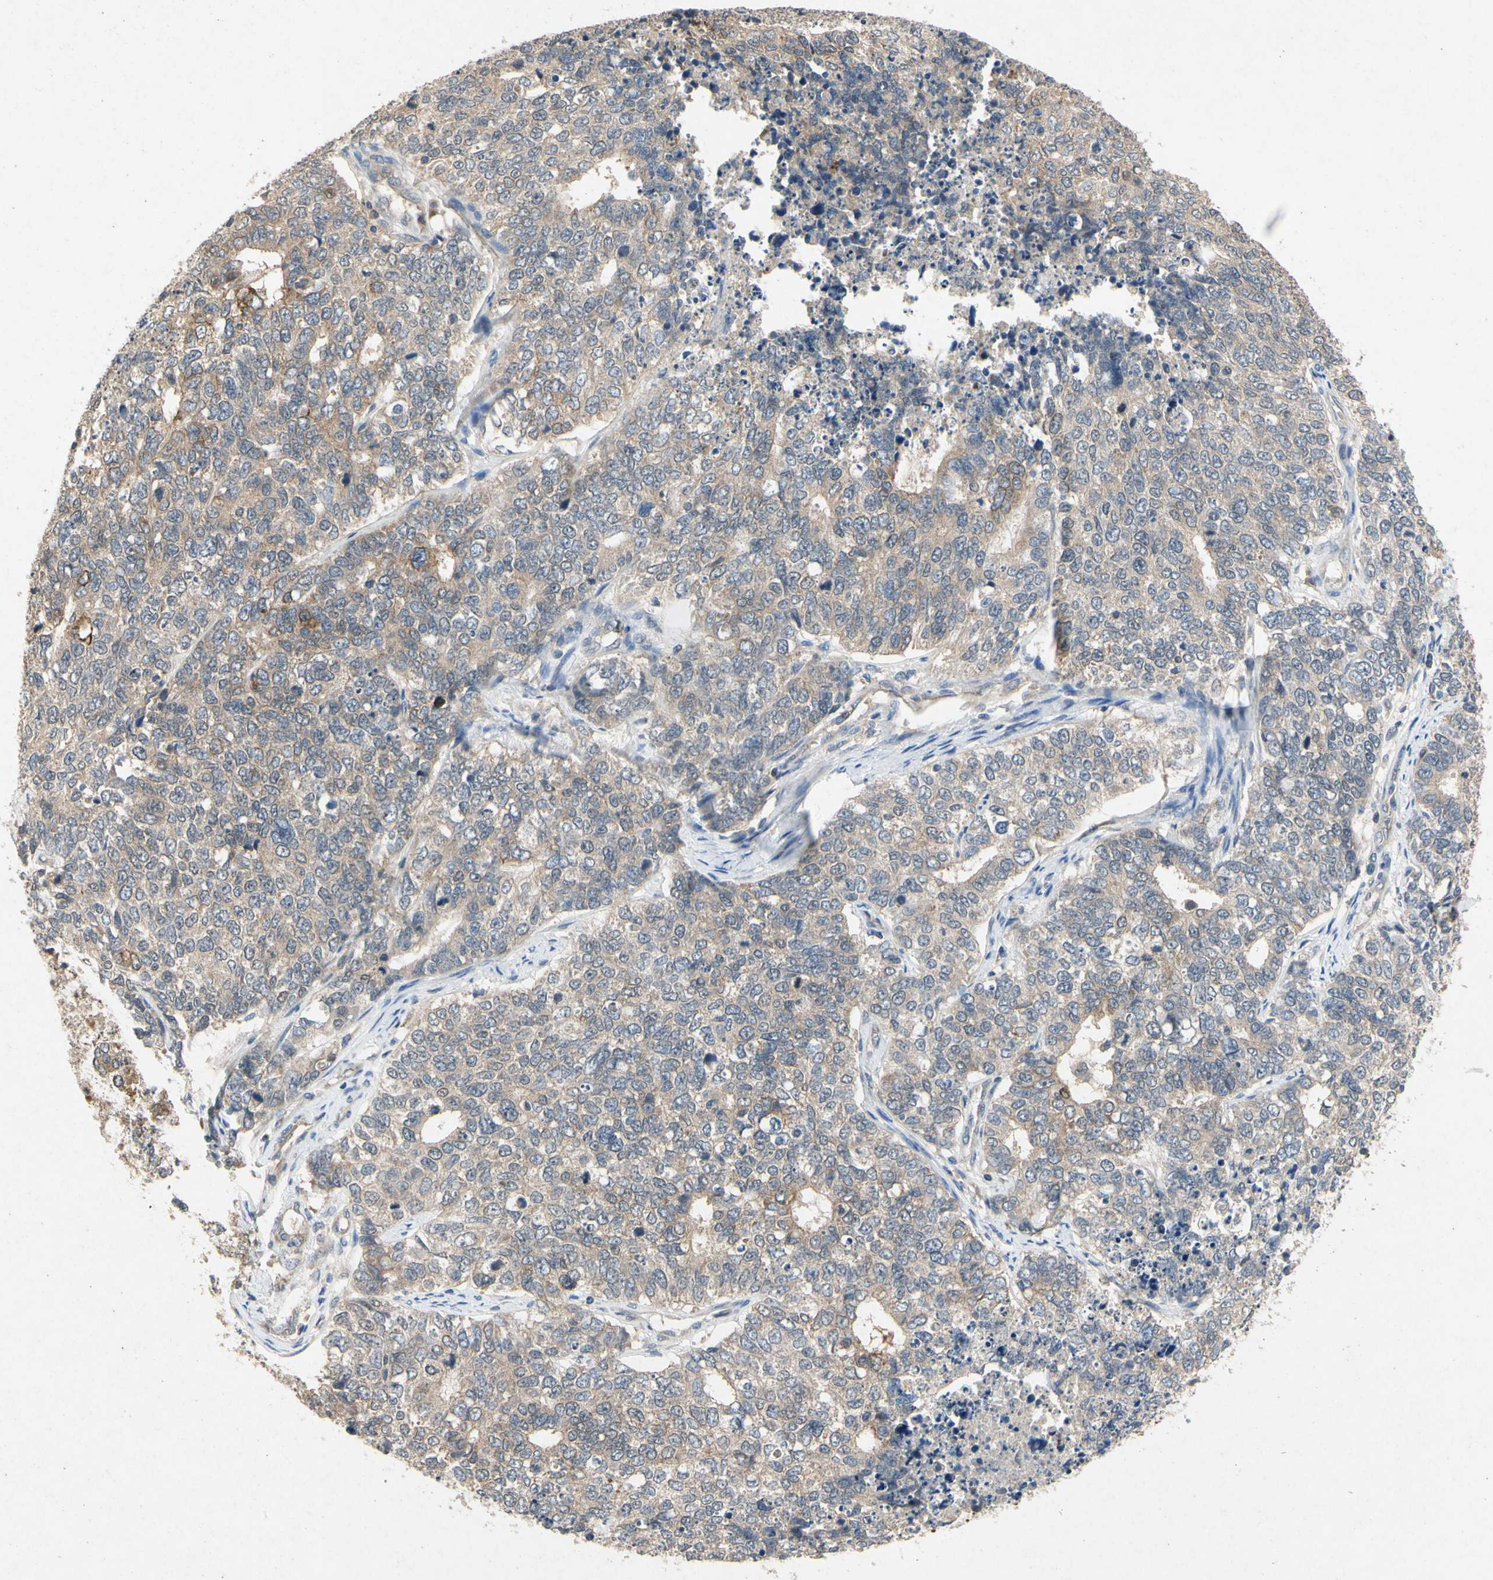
{"staining": {"intensity": "weak", "quantity": ">75%", "location": "cytoplasmic/membranous"}, "tissue": "cervical cancer", "cell_type": "Tumor cells", "image_type": "cancer", "snomed": [{"axis": "morphology", "description": "Squamous cell carcinoma, NOS"}, {"axis": "topography", "description": "Cervix"}], "caption": "Immunohistochemical staining of human cervical squamous cell carcinoma exhibits low levels of weak cytoplasmic/membranous staining in approximately >75% of tumor cells.", "gene": "RPS6KA1", "patient": {"sex": "female", "age": 63}}